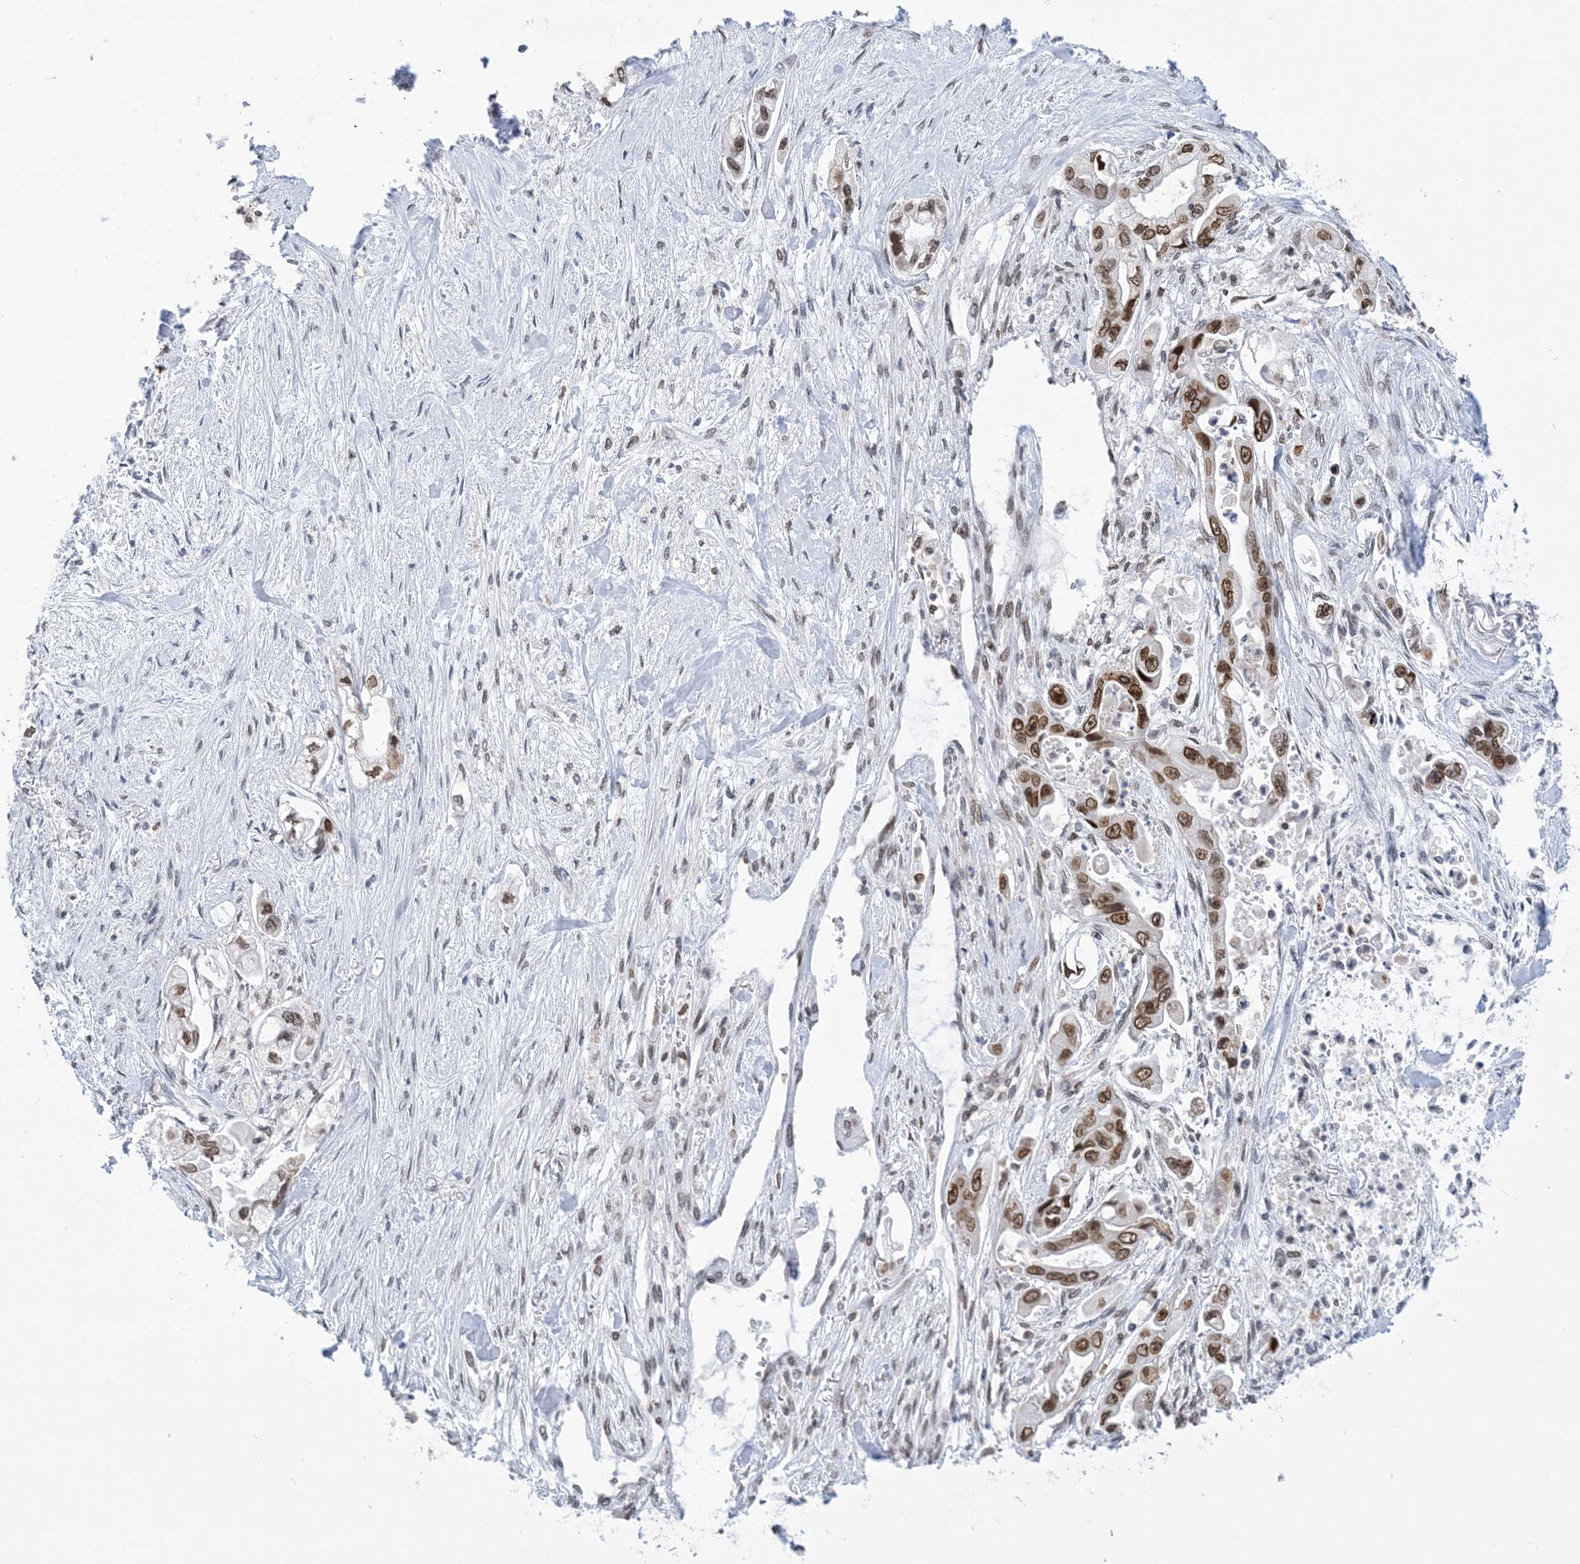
{"staining": {"intensity": "moderate", "quantity": ">75%", "location": "nuclear"}, "tissue": "stomach cancer", "cell_type": "Tumor cells", "image_type": "cancer", "snomed": [{"axis": "morphology", "description": "Adenocarcinoma, NOS"}, {"axis": "topography", "description": "Stomach"}], "caption": "Brown immunohistochemical staining in human stomach cancer (adenocarcinoma) shows moderate nuclear positivity in about >75% of tumor cells. Using DAB (3,3'-diaminobenzidine) (brown) and hematoxylin (blue) stains, captured at high magnification using brightfield microscopy.", "gene": "PCYT1A", "patient": {"sex": "male", "age": 62}}